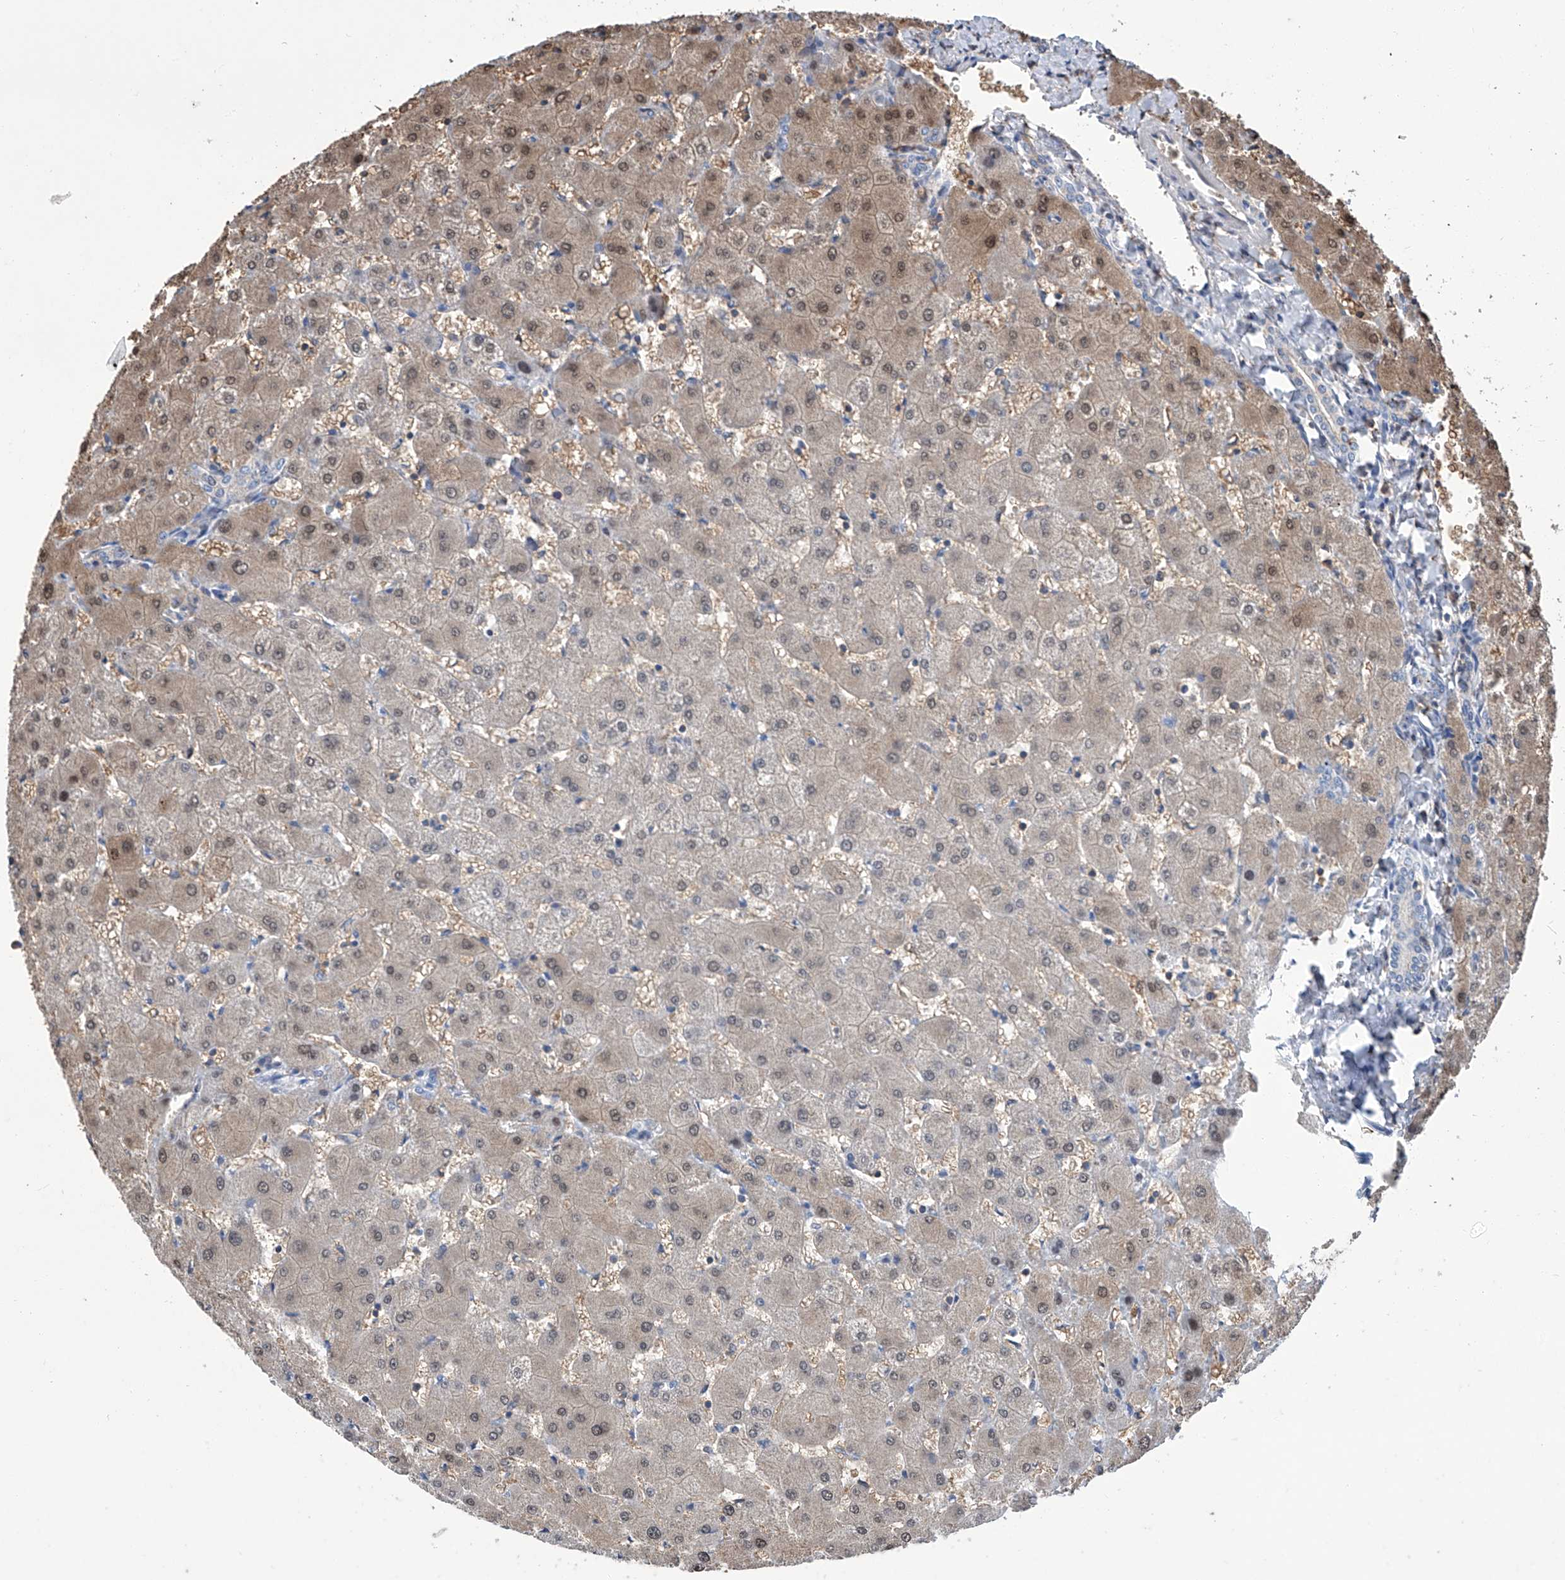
{"staining": {"intensity": "negative", "quantity": "none", "location": "none"}, "tissue": "liver", "cell_type": "Cholangiocytes", "image_type": "normal", "snomed": [{"axis": "morphology", "description": "Normal tissue, NOS"}, {"axis": "topography", "description": "Liver"}], "caption": "High power microscopy photomicrograph of an IHC histopathology image of benign liver, revealing no significant expression in cholangiocytes.", "gene": "GPT", "patient": {"sex": "female", "age": 63}}